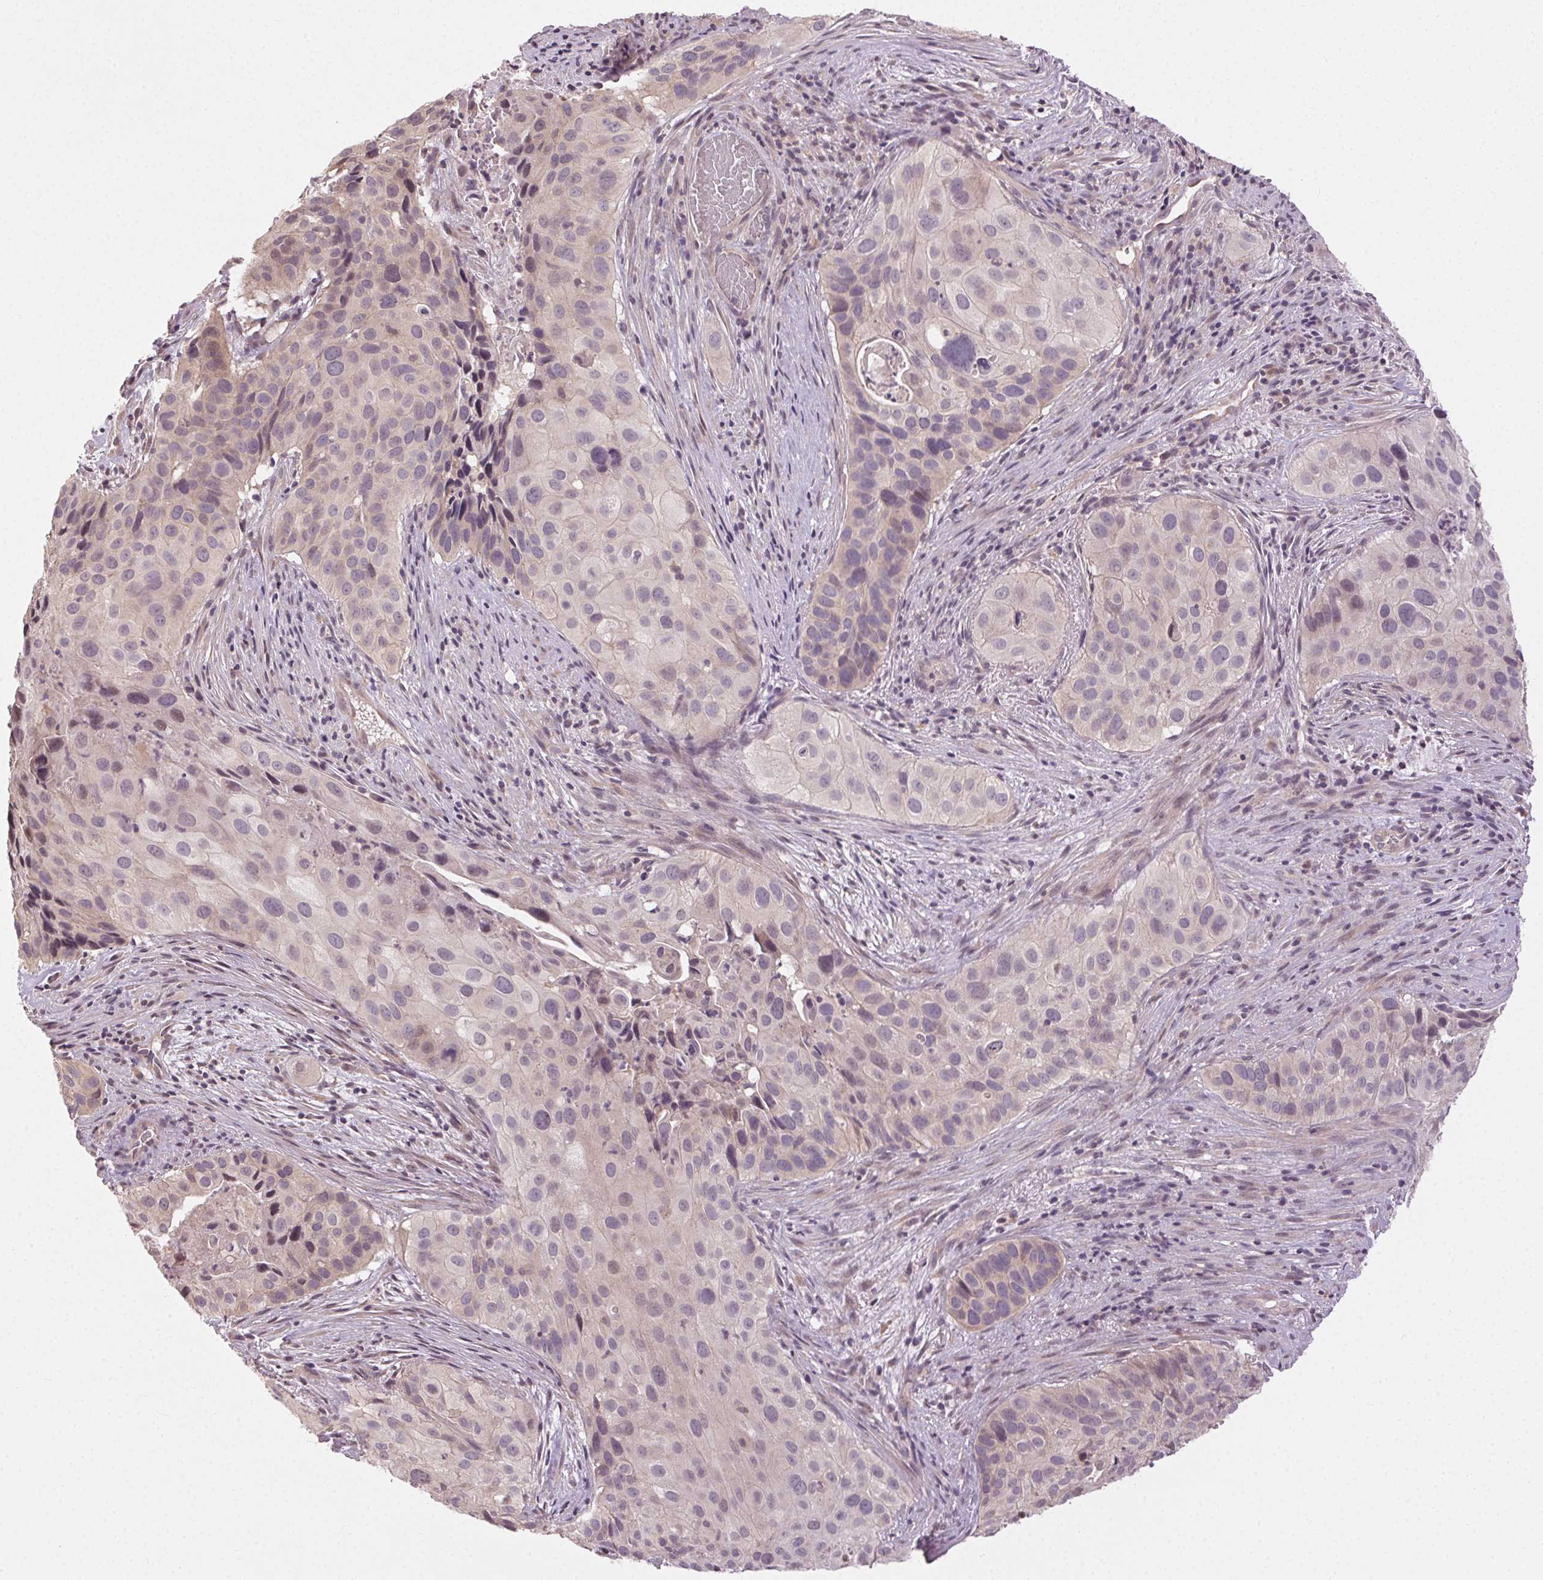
{"staining": {"intensity": "negative", "quantity": "none", "location": "none"}, "tissue": "cervical cancer", "cell_type": "Tumor cells", "image_type": "cancer", "snomed": [{"axis": "morphology", "description": "Squamous cell carcinoma, NOS"}, {"axis": "topography", "description": "Cervix"}], "caption": "Tumor cells show no significant protein positivity in squamous cell carcinoma (cervical).", "gene": "ATP1B3", "patient": {"sex": "female", "age": 38}}